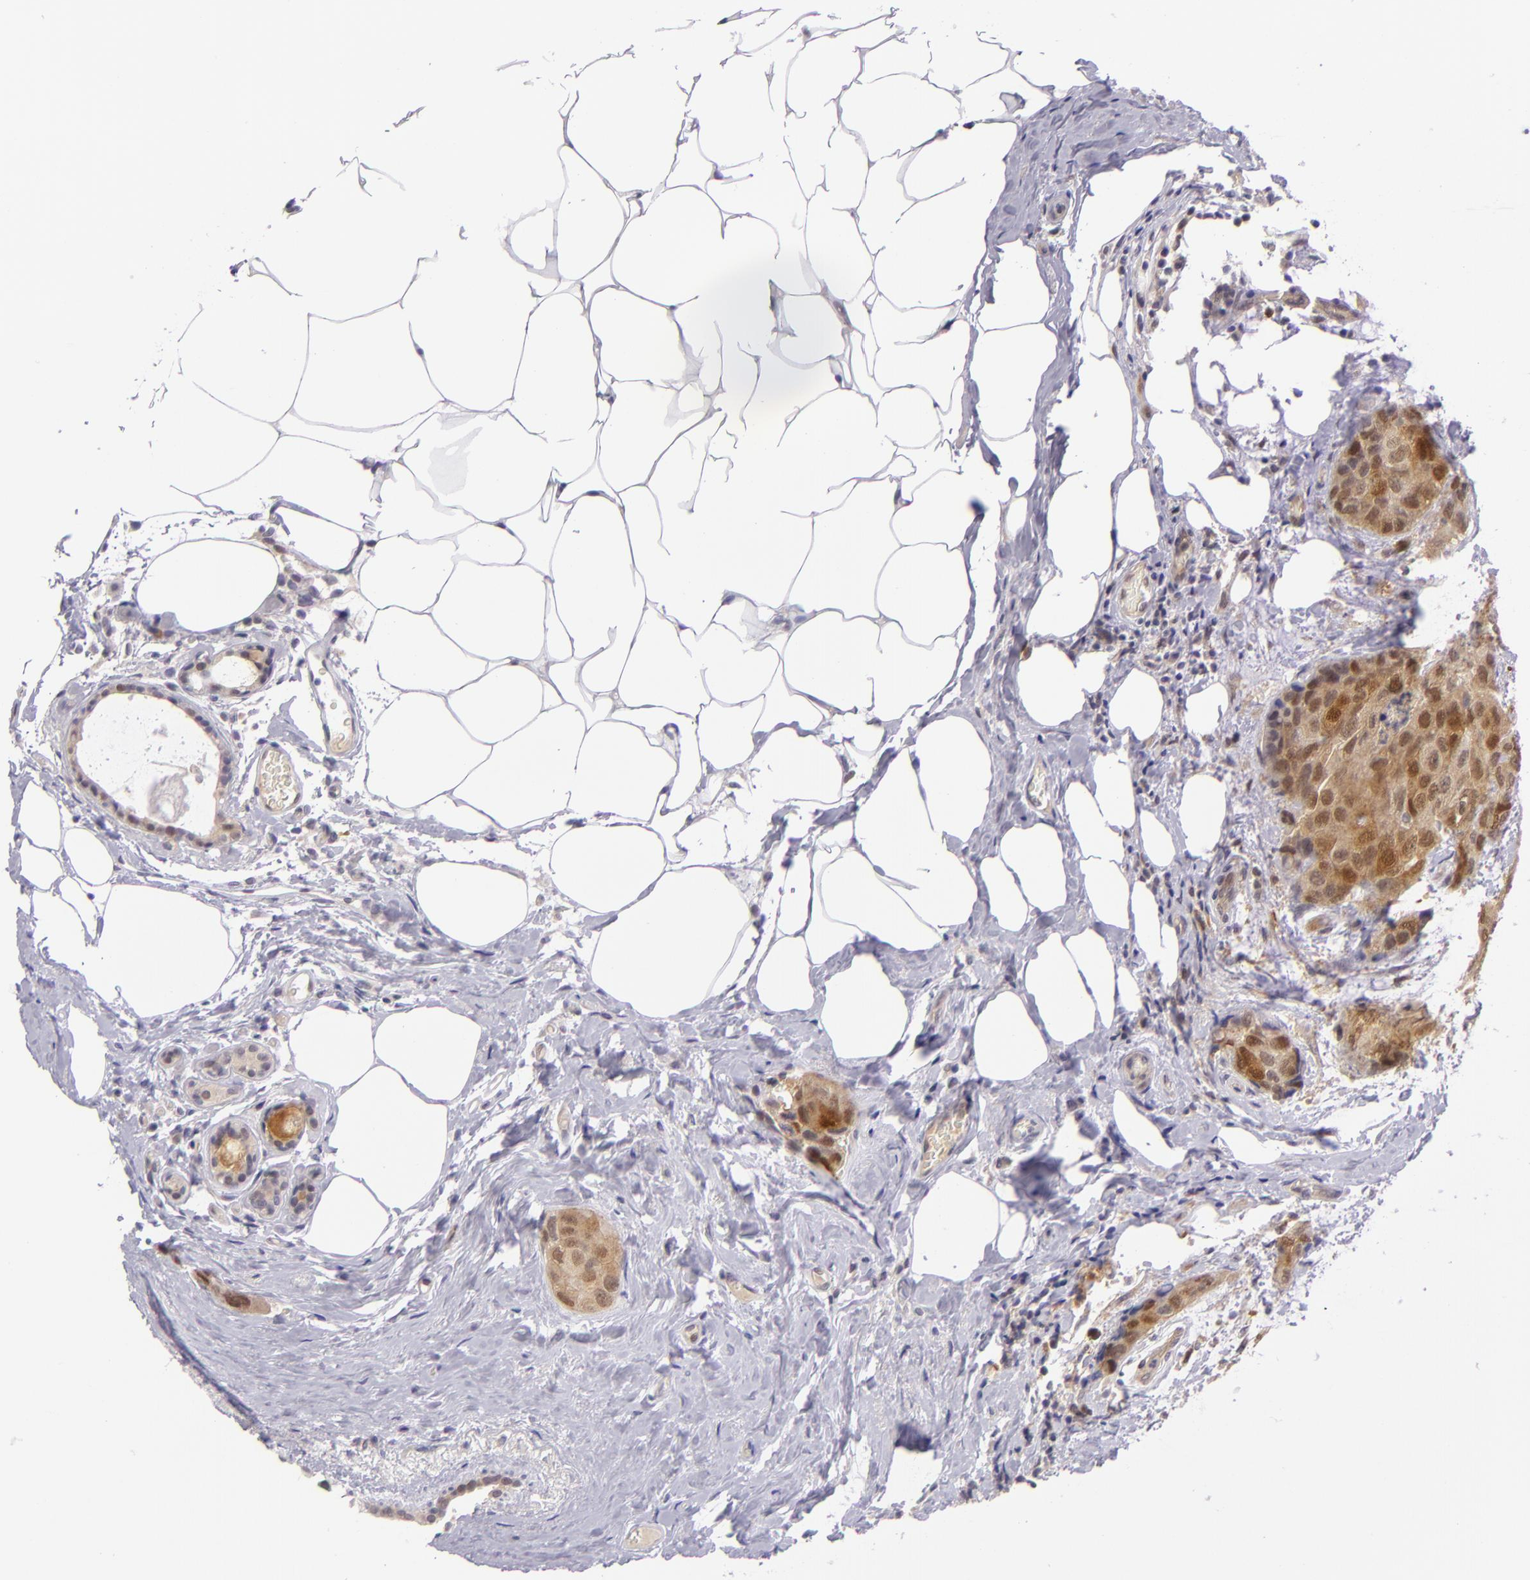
{"staining": {"intensity": "strong", "quantity": ">75%", "location": "cytoplasmic/membranous,nuclear"}, "tissue": "breast cancer", "cell_type": "Tumor cells", "image_type": "cancer", "snomed": [{"axis": "morphology", "description": "Duct carcinoma"}, {"axis": "topography", "description": "Breast"}], "caption": "Immunohistochemical staining of human intraductal carcinoma (breast) reveals strong cytoplasmic/membranous and nuclear protein positivity in about >75% of tumor cells. Using DAB (brown) and hematoxylin (blue) stains, captured at high magnification using brightfield microscopy.", "gene": "CSE1L", "patient": {"sex": "female", "age": 68}}